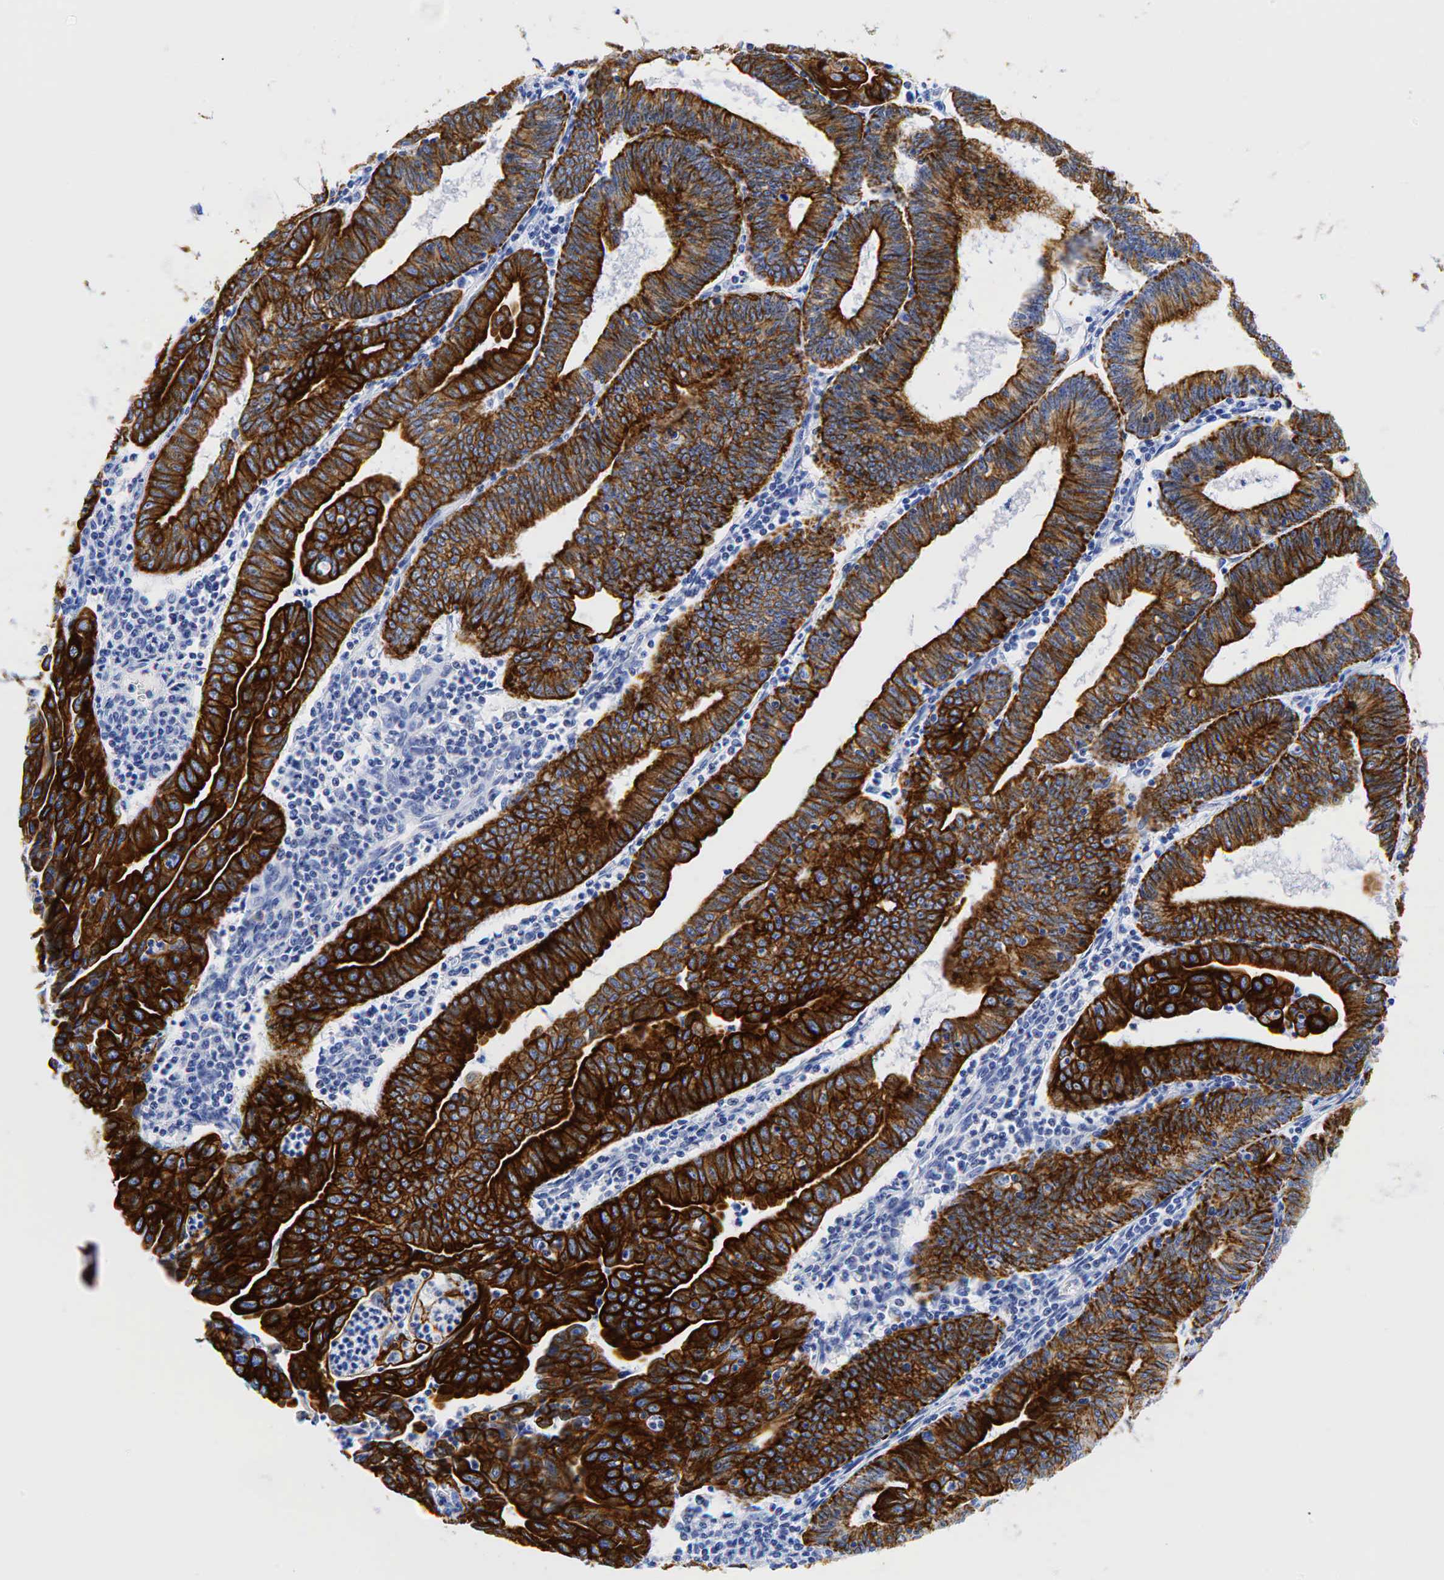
{"staining": {"intensity": "strong", "quantity": ">75%", "location": "cytoplasmic/membranous"}, "tissue": "endometrial cancer", "cell_type": "Tumor cells", "image_type": "cancer", "snomed": [{"axis": "morphology", "description": "Adenocarcinoma, NOS"}, {"axis": "topography", "description": "Endometrium"}], "caption": "Endometrial cancer (adenocarcinoma) stained for a protein reveals strong cytoplasmic/membranous positivity in tumor cells. The protein is shown in brown color, while the nuclei are stained blue.", "gene": "KRT18", "patient": {"sex": "female", "age": 60}}